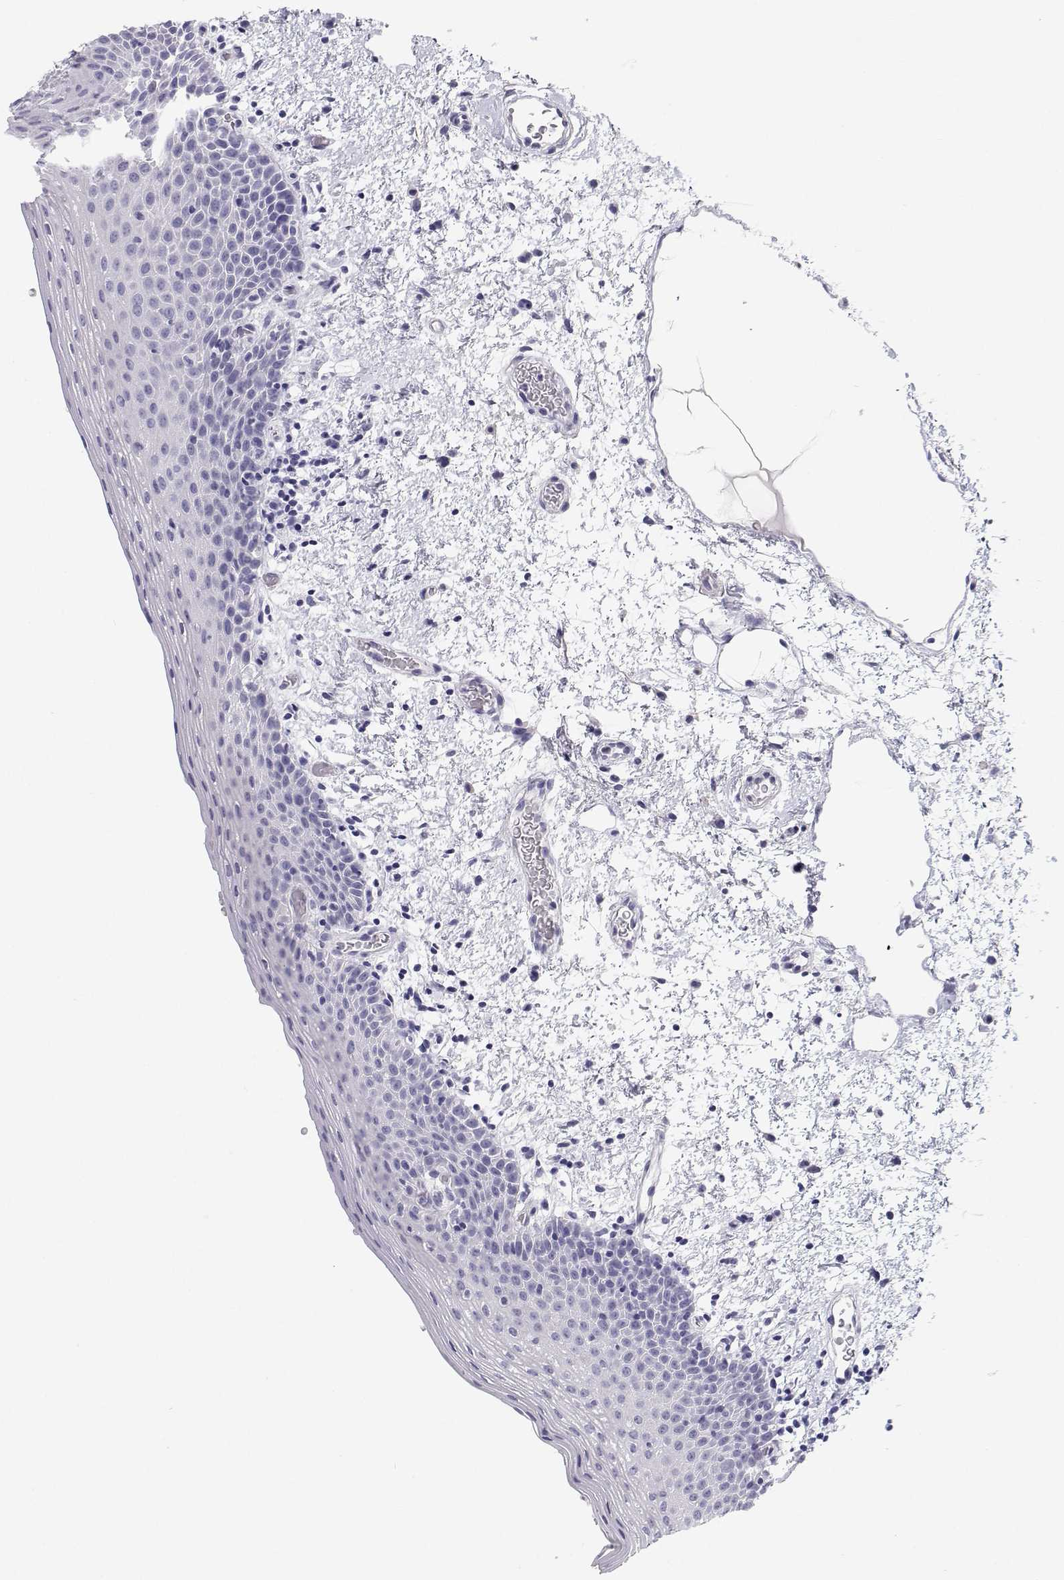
{"staining": {"intensity": "negative", "quantity": "none", "location": "none"}, "tissue": "oral mucosa", "cell_type": "Squamous epithelial cells", "image_type": "normal", "snomed": [{"axis": "morphology", "description": "Normal tissue, NOS"}, {"axis": "topography", "description": "Oral tissue"}, {"axis": "topography", "description": "Head-Neck"}], "caption": "This is an IHC histopathology image of normal human oral mucosa. There is no expression in squamous epithelial cells.", "gene": "BHMT", "patient": {"sex": "female", "age": 55}}